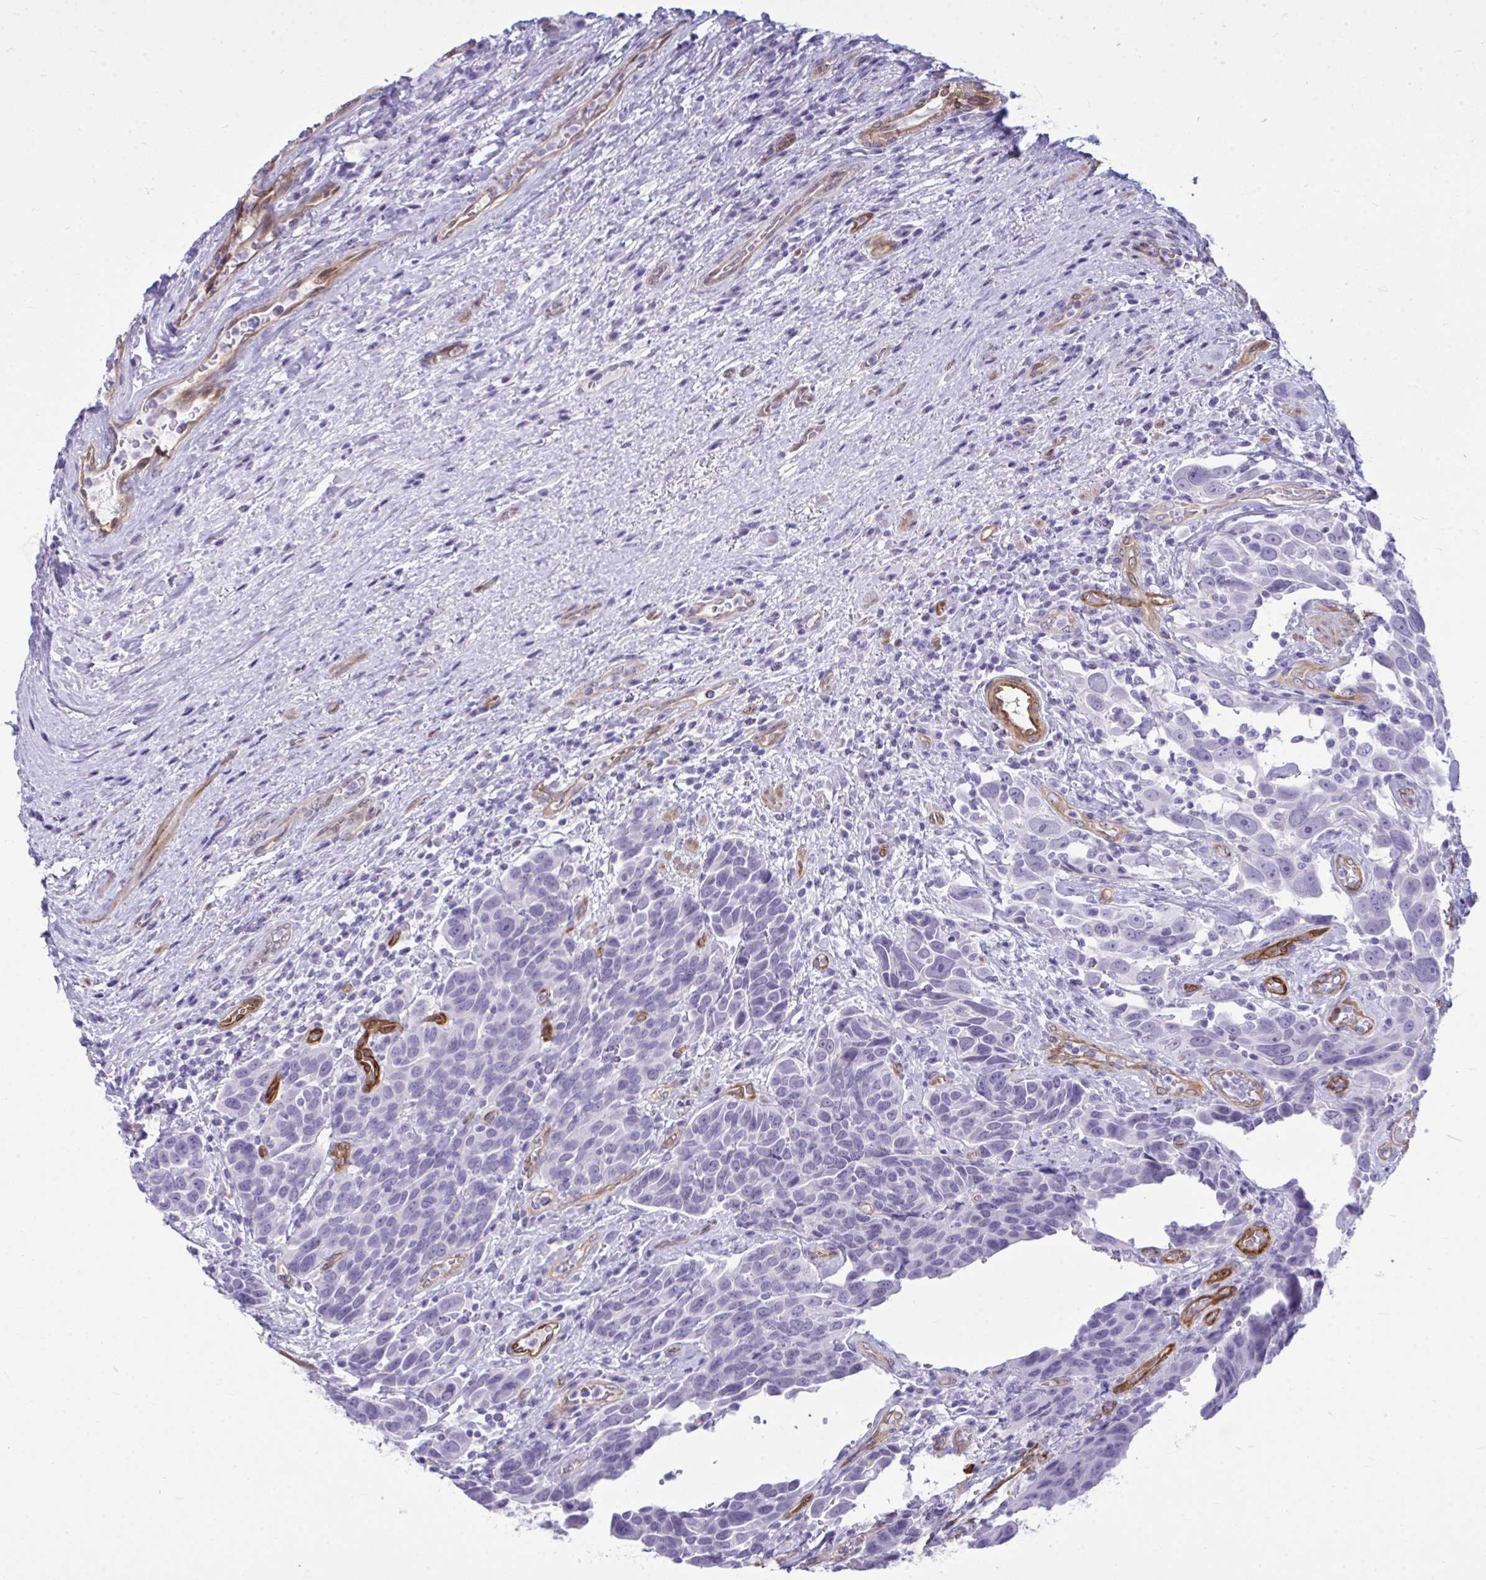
{"staining": {"intensity": "negative", "quantity": "none", "location": "none"}, "tissue": "urothelial cancer", "cell_type": "Tumor cells", "image_type": "cancer", "snomed": [{"axis": "morphology", "description": "Urothelial carcinoma, High grade"}, {"axis": "topography", "description": "Urinary bladder"}], "caption": "IHC of urothelial cancer exhibits no positivity in tumor cells.", "gene": "LIMS2", "patient": {"sex": "female", "age": 70}}